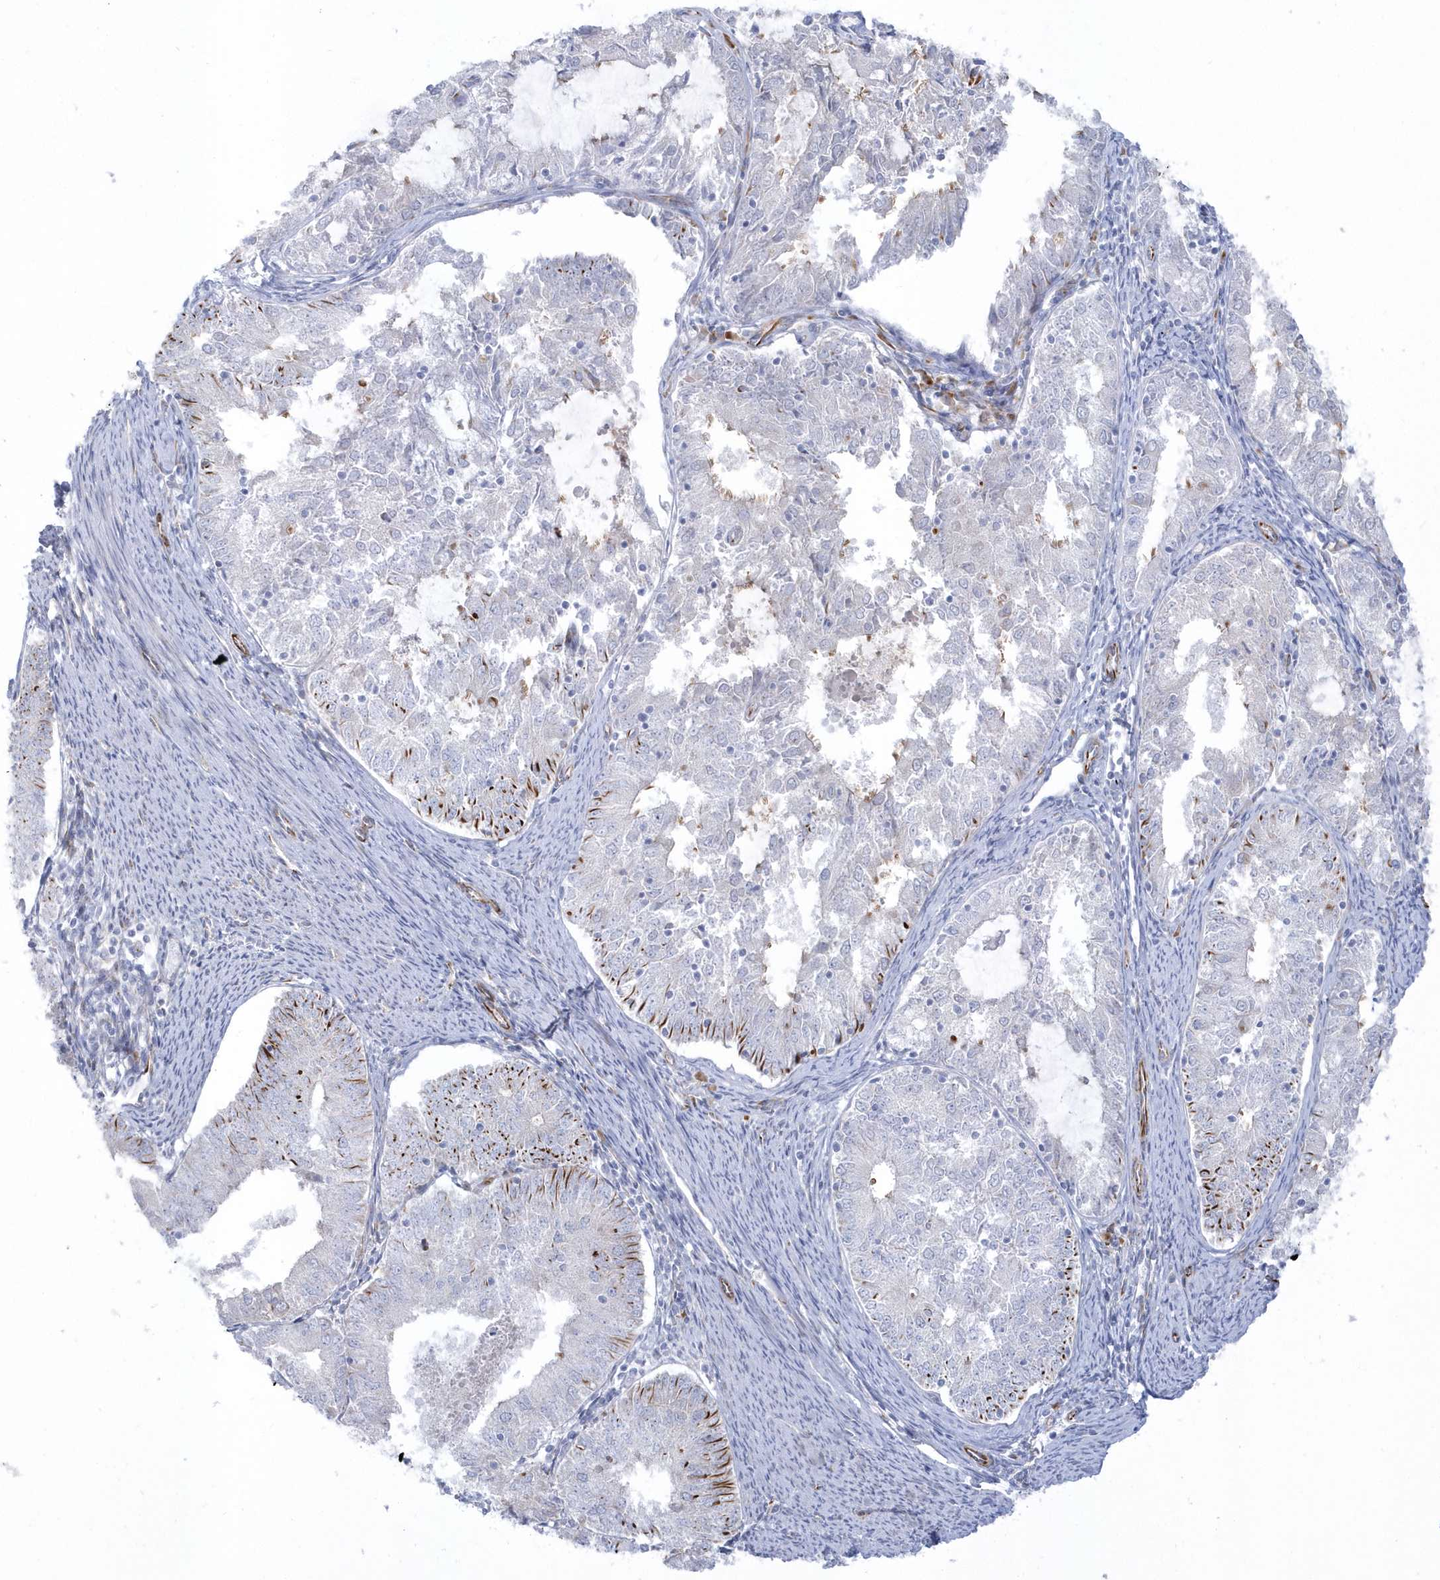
{"staining": {"intensity": "negative", "quantity": "none", "location": "none"}, "tissue": "endometrial cancer", "cell_type": "Tumor cells", "image_type": "cancer", "snomed": [{"axis": "morphology", "description": "Adenocarcinoma, NOS"}, {"axis": "topography", "description": "Endometrium"}], "caption": "Immunohistochemistry photomicrograph of endometrial adenocarcinoma stained for a protein (brown), which shows no positivity in tumor cells.", "gene": "PPIL6", "patient": {"sex": "female", "age": 57}}